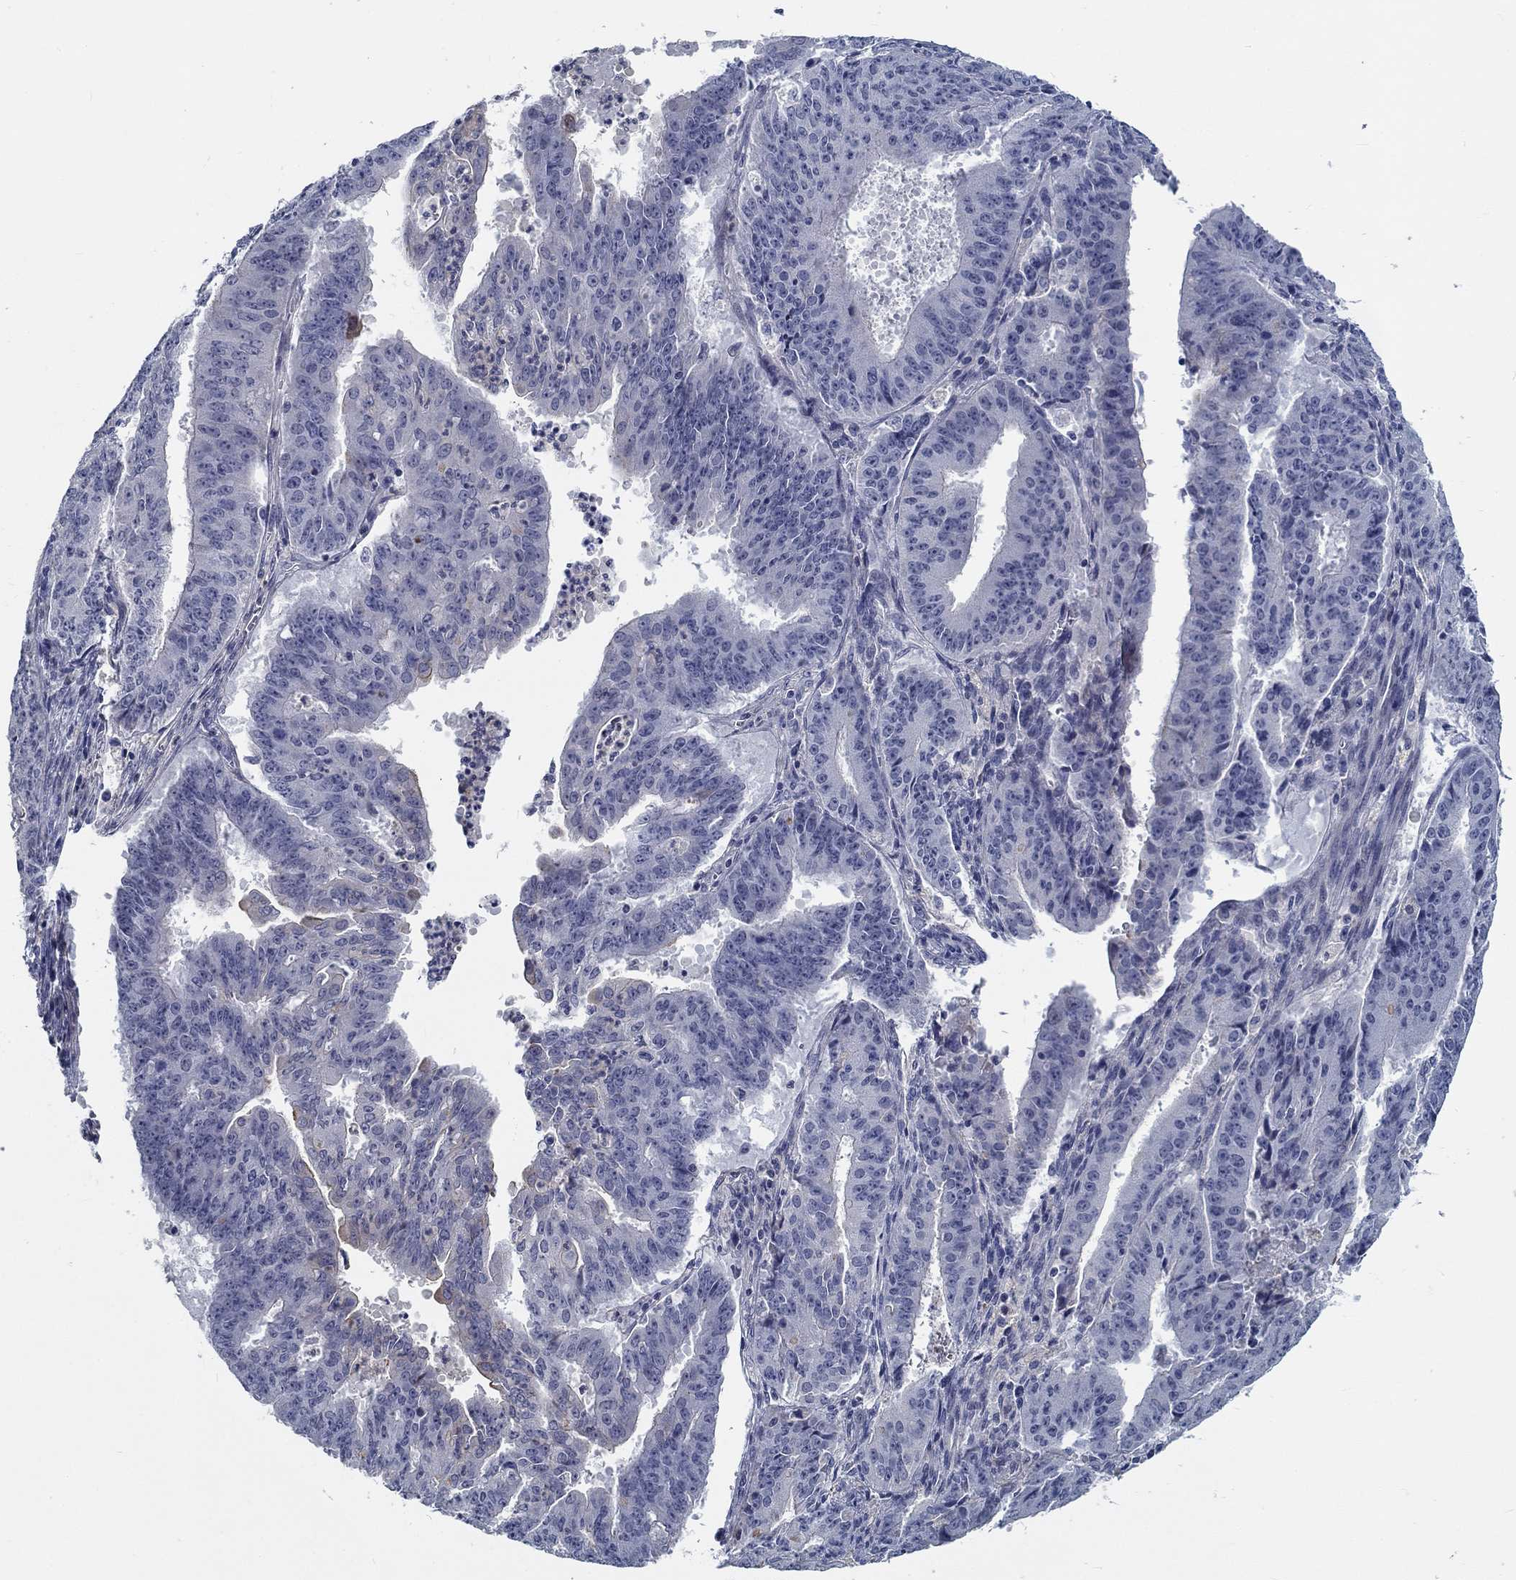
{"staining": {"intensity": "negative", "quantity": "none", "location": "none"}, "tissue": "ovarian cancer", "cell_type": "Tumor cells", "image_type": "cancer", "snomed": [{"axis": "morphology", "description": "Carcinoma, endometroid"}, {"axis": "topography", "description": "Ovary"}], "caption": "The photomicrograph displays no significant expression in tumor cells of ovarian cancer (endometroid carcinoma).", "gene": "MYBPC1", "patient": {"sex": "female", "age": 42}}